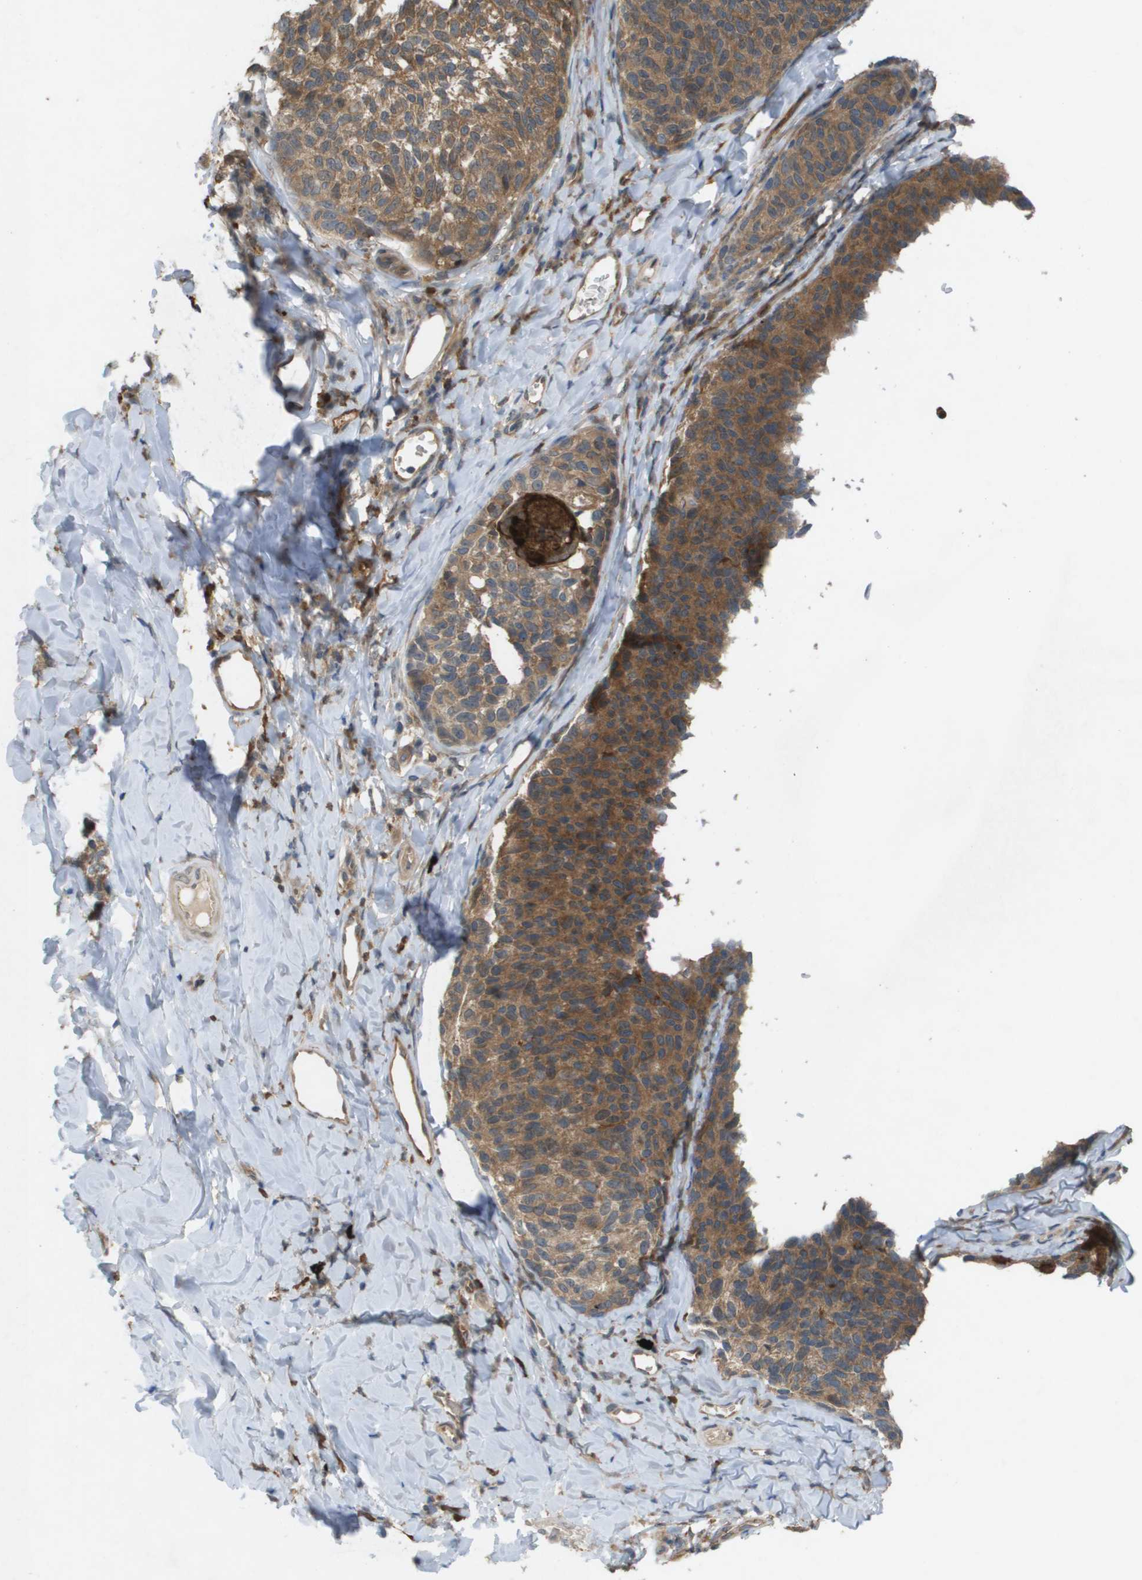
{"staining": {"intensity": "moderate", "quantity": ">75%", "location": "cytoplasmic/membranous"}, "tissue": "melanoma", "cell_type": "Tumor cells", "image_type": "cancer", "snomed": [{"axis": "morphology", "description": "Malignant melanoma, NOS"}, {"axis": "topography", "description": "Skin"}], "caption": "A medium amount of moderate cytoplasmic/membranous expression is present in about >75% of tumor cells in malignant melanoma tissue. (Stains: DAB in brown, nuclei in blue, Microscopy: brightfield microscopy at high magnification).", "gene": "PALD1", "patient": {"sex": "female", "age": 73}}